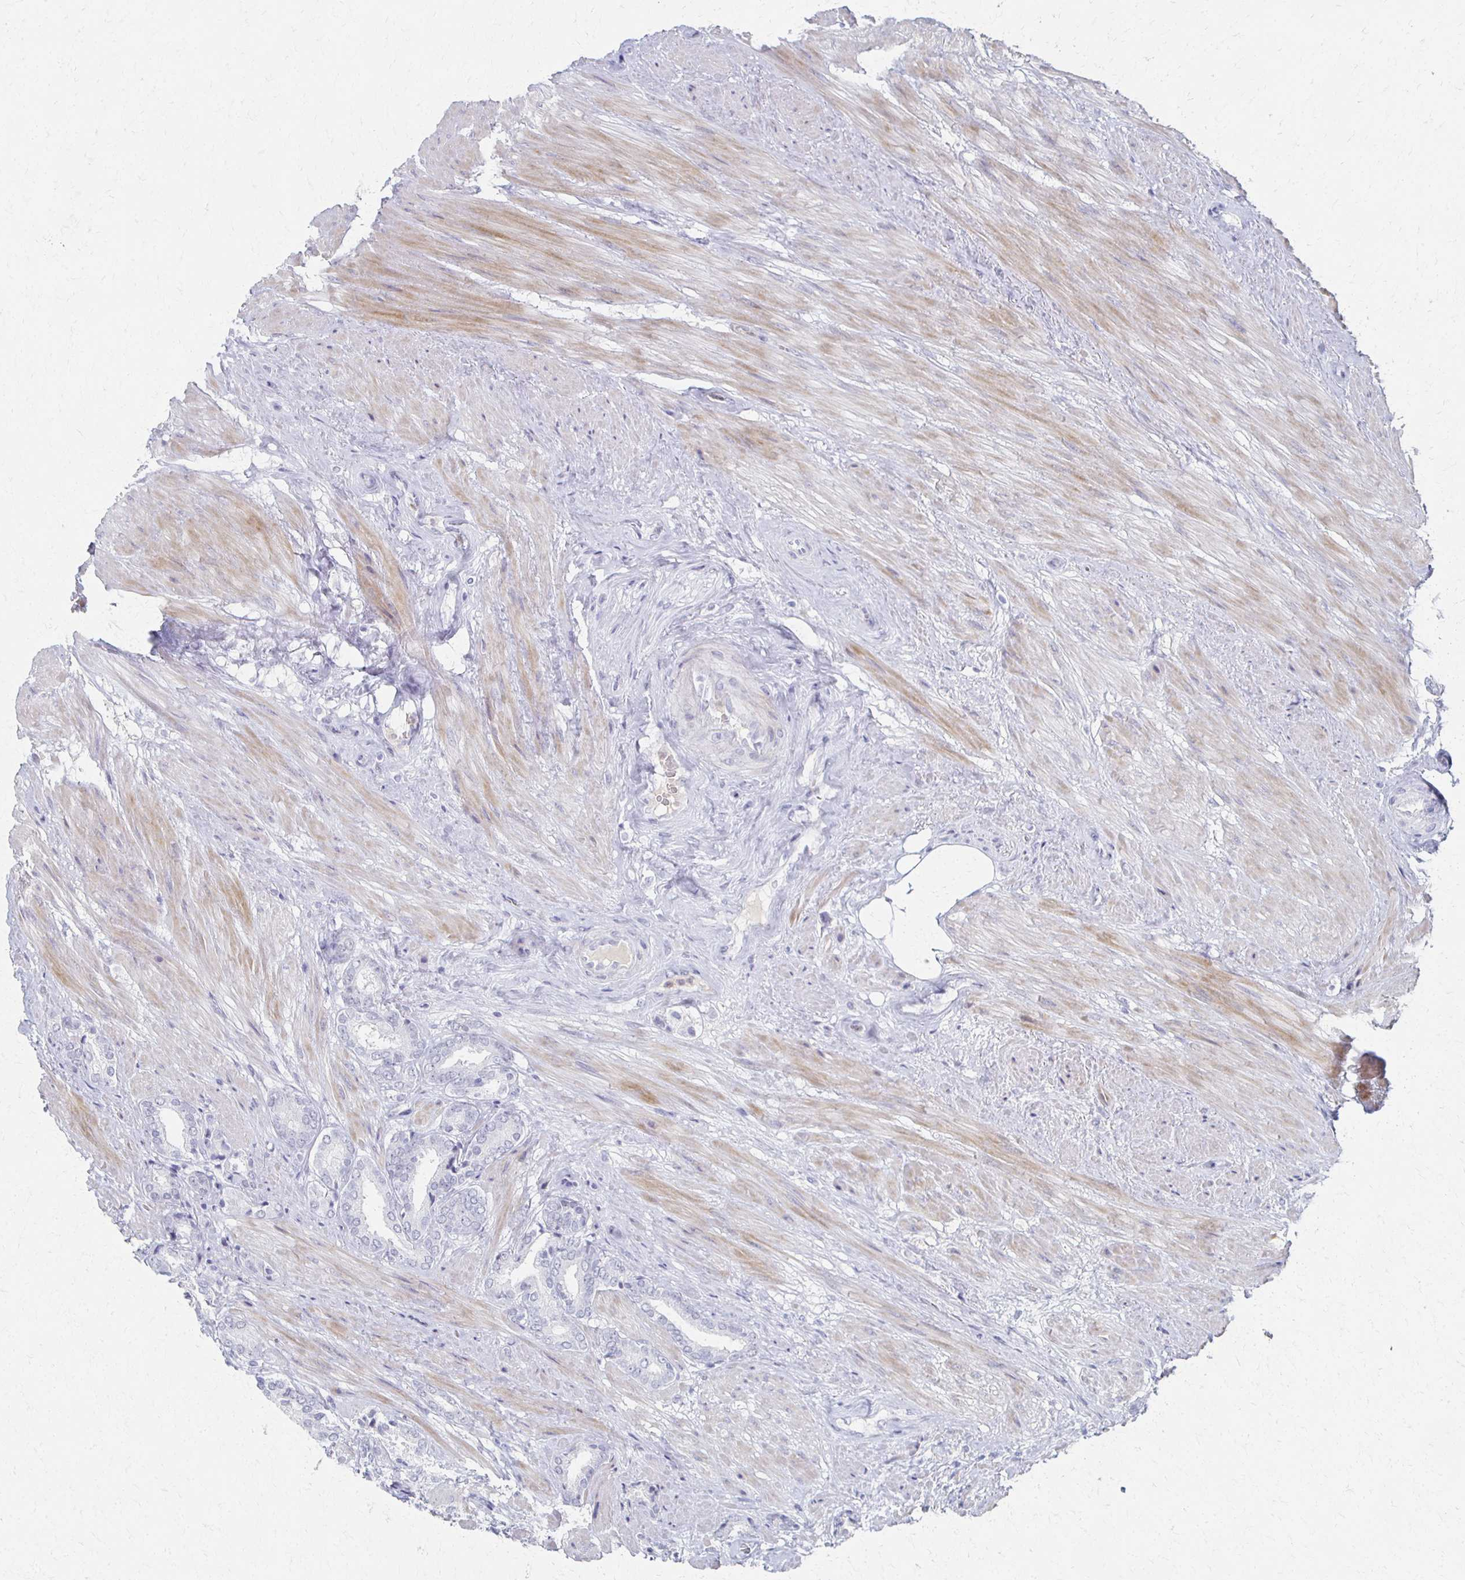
{"staining": {"intensity": "negative", "quantity": "none", "location": "none"}, "tissue": "prostate cancer", "cell_type": "Tumor cells", "image_type": "cancer", "snomed": [{"axis": "morphology", "description": "Adenocarcinoma, High grade"}, {"axis": "topography", "description": "Prostate"}], "caption": "The IHC photomicrograph has no significant staining in tumor cells of prostate cancer tissue. Nuclei are stained in blue.", "gene": "CXCR2", "patient": {"sex": "male", "age": 56}}